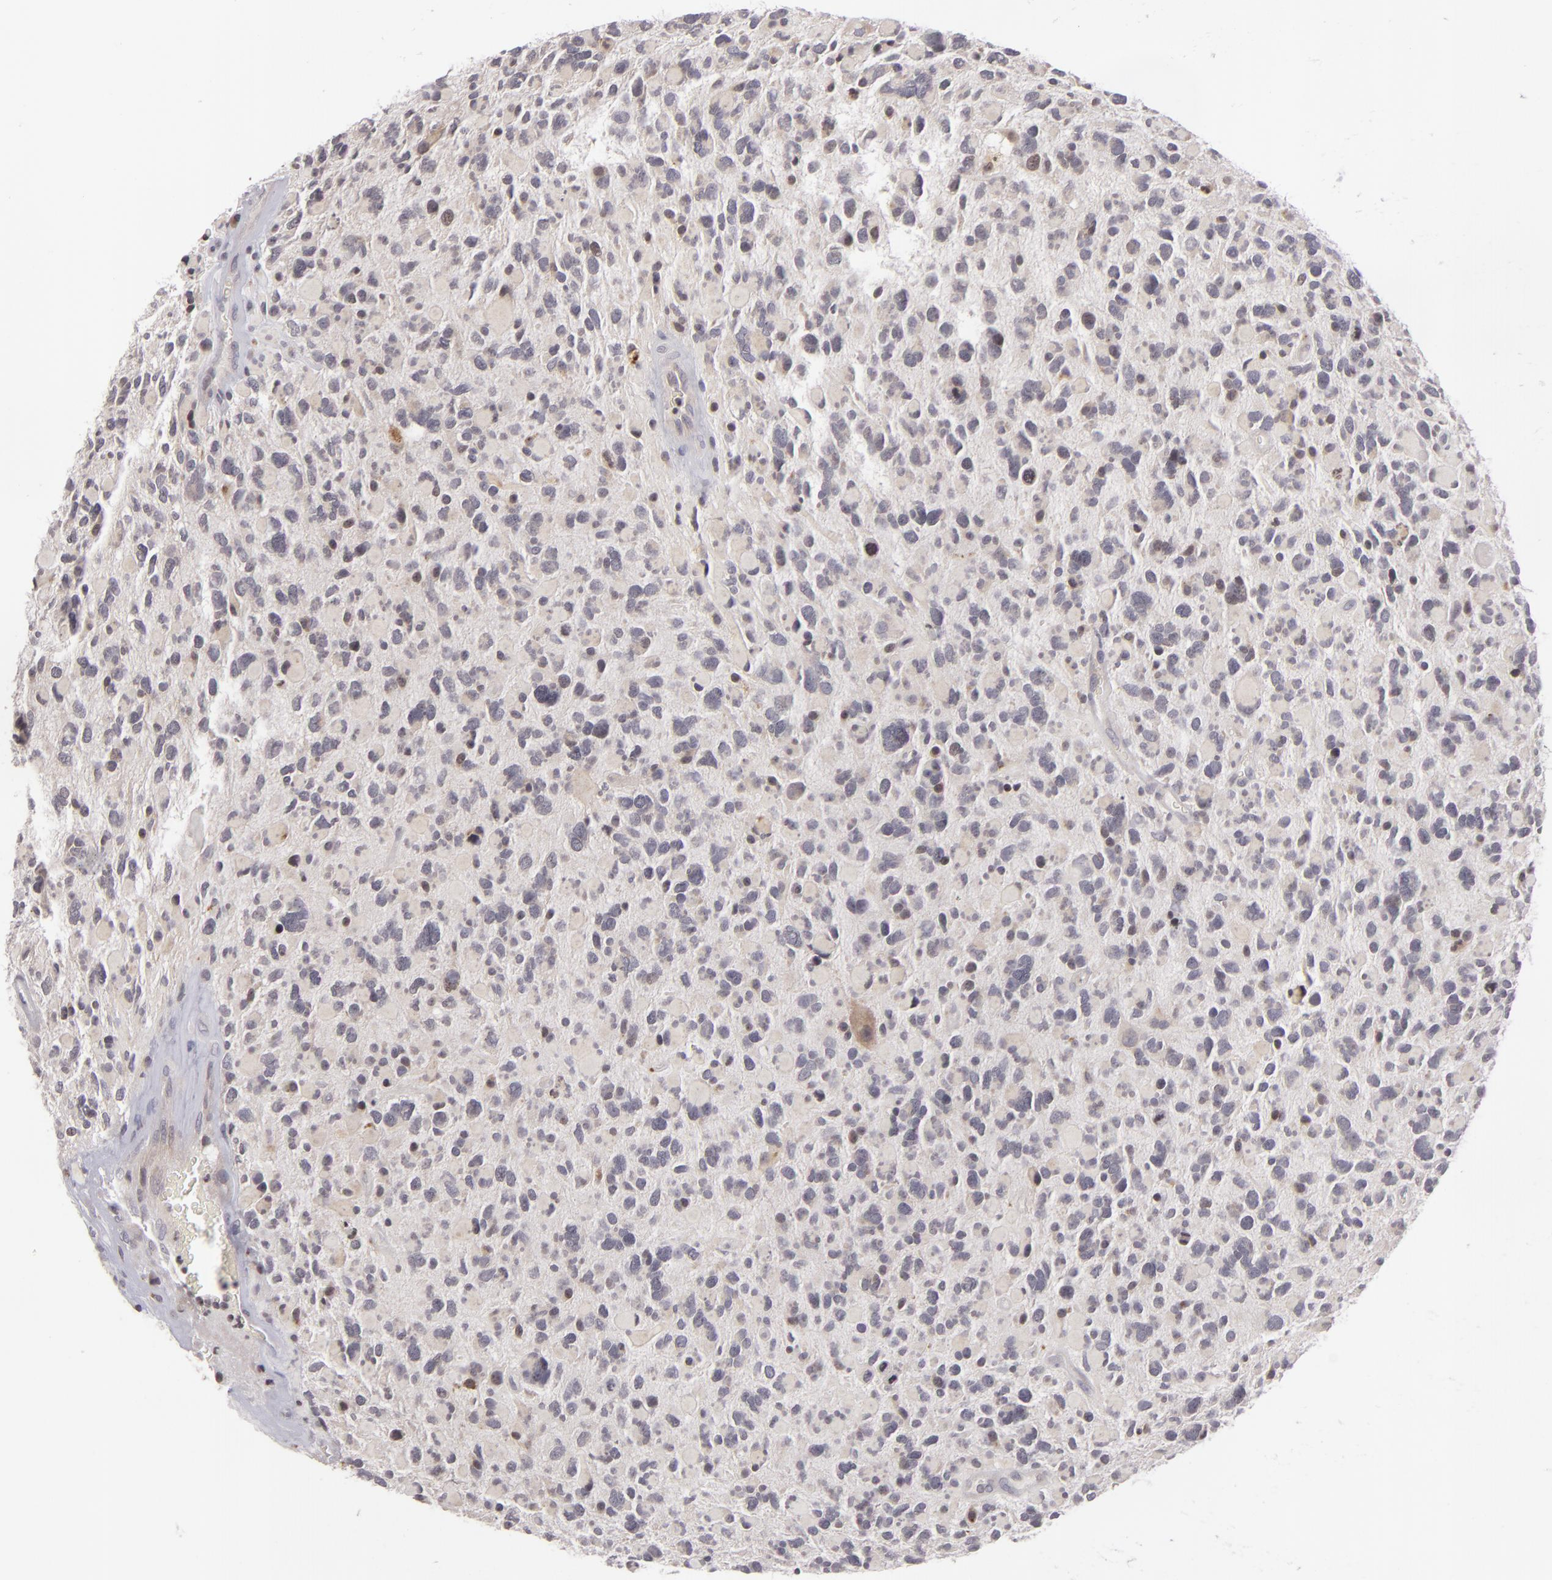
{"staining": {"intensity": "negative", "quantity": "none", "location": "none"}, "tissue": "glioma", "cell_type": "Tumor cells", "image_type": "cancer", "snomed": [{"axis": "morphology", "description": "Glioma, malignant, High grade"}, {"axis": "topography", "description": "Brain"}], "caption": "A high-resolution micrograph shows IHC staining of malignant glioma (high-grade), which shows no significant positivity in tumor cells. Nuclei are stained in blue.", "gene": "AKAP6", "patient": {"sex": "female", "age": 37}}